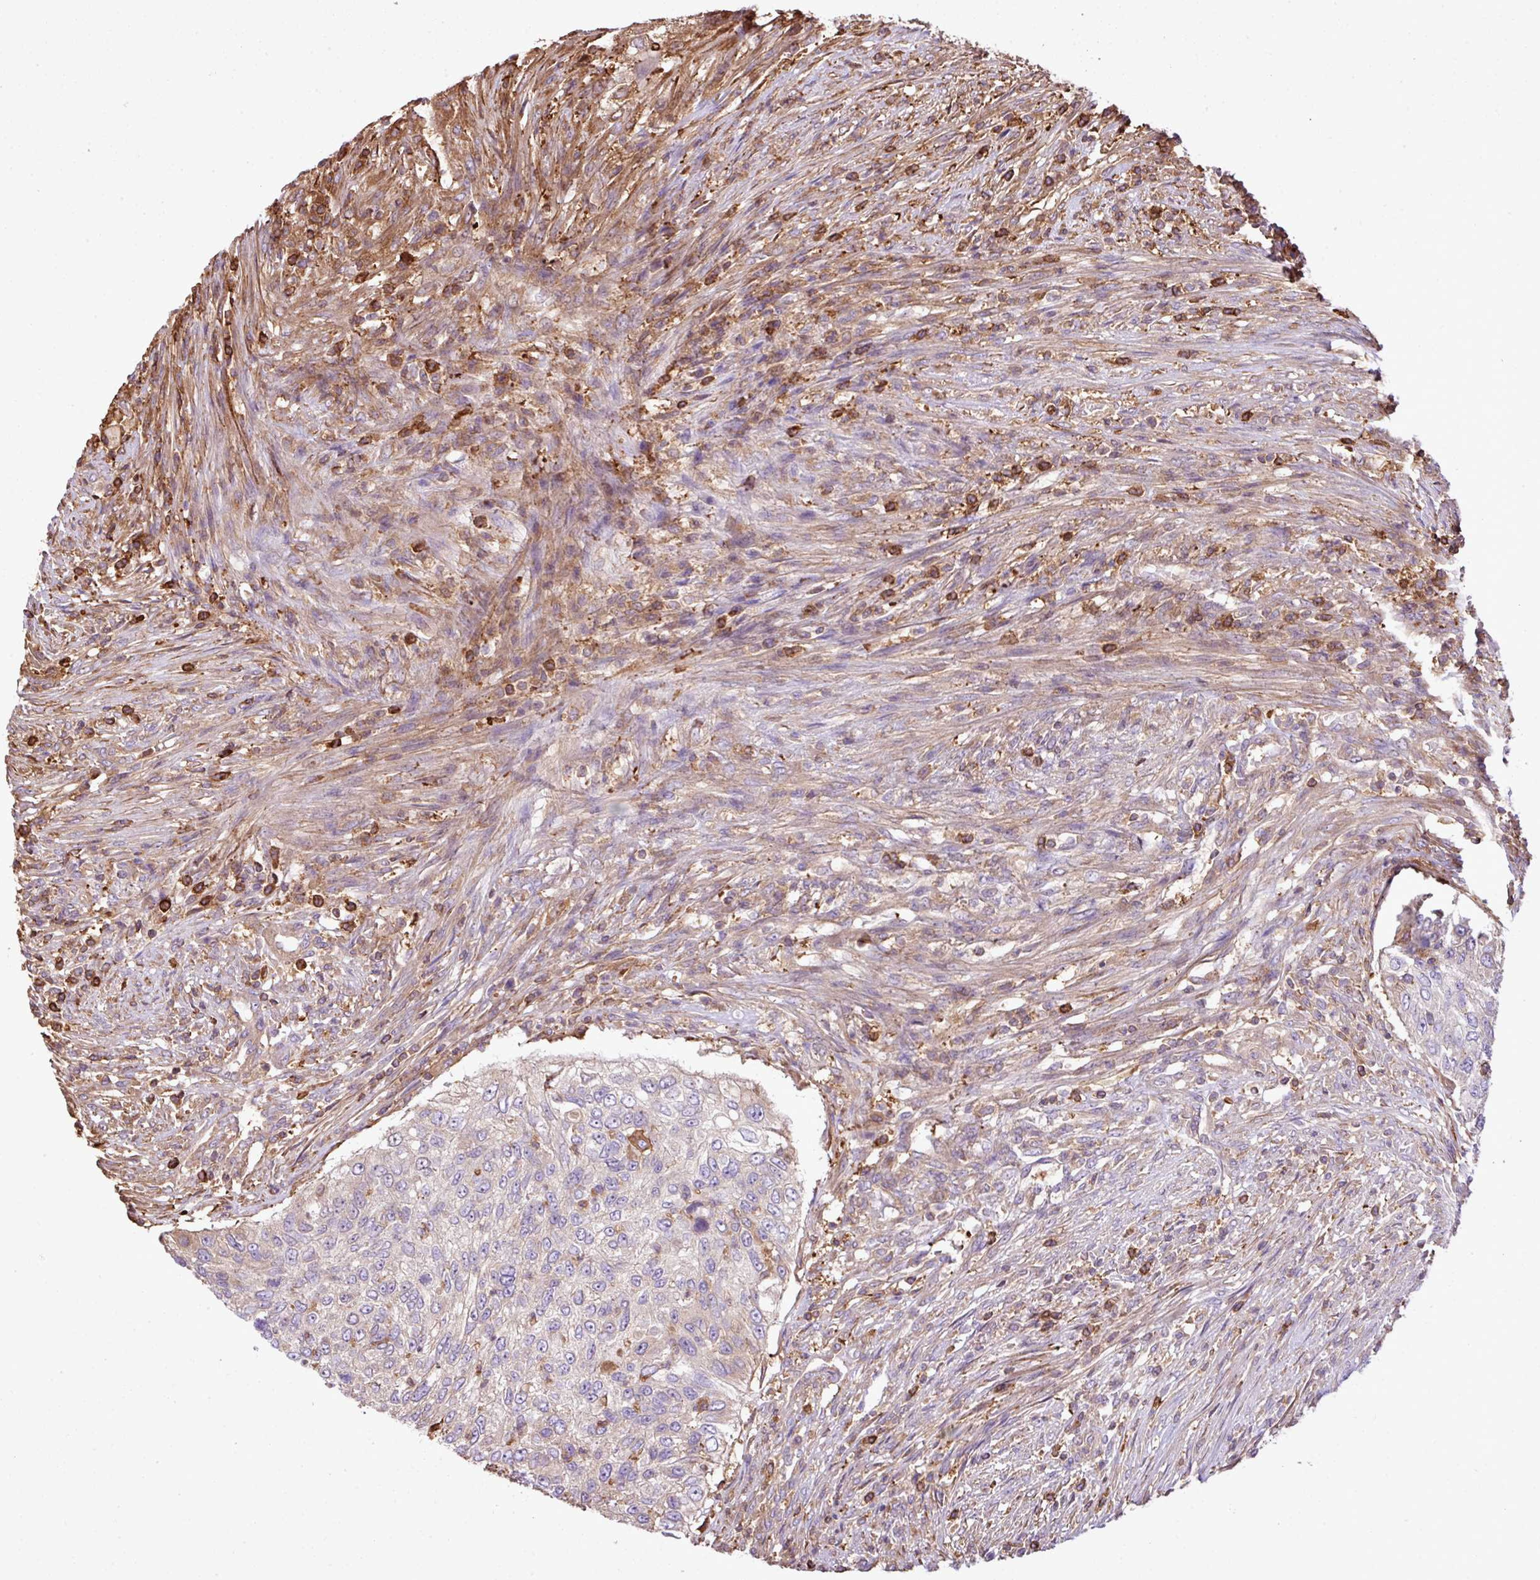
{"staining": {"intensity": "negative", "quantity": "none", "location": "none"}, "tissue": "urothelial cancer", "cell_type": "Tumor cells", "image_type": "cancer", "snomed": [{"axis": "morphology", "description": "Urothelial carcinoma, High grade"}, {"axis": "topography", "description": "Urinary bladder"}], "caption": "Tumor cells show no significant protein staining in urothelial carcinoma (high-grade).", "gene": "PGAP6", "patient": {"sex": "female", "age": 60}}